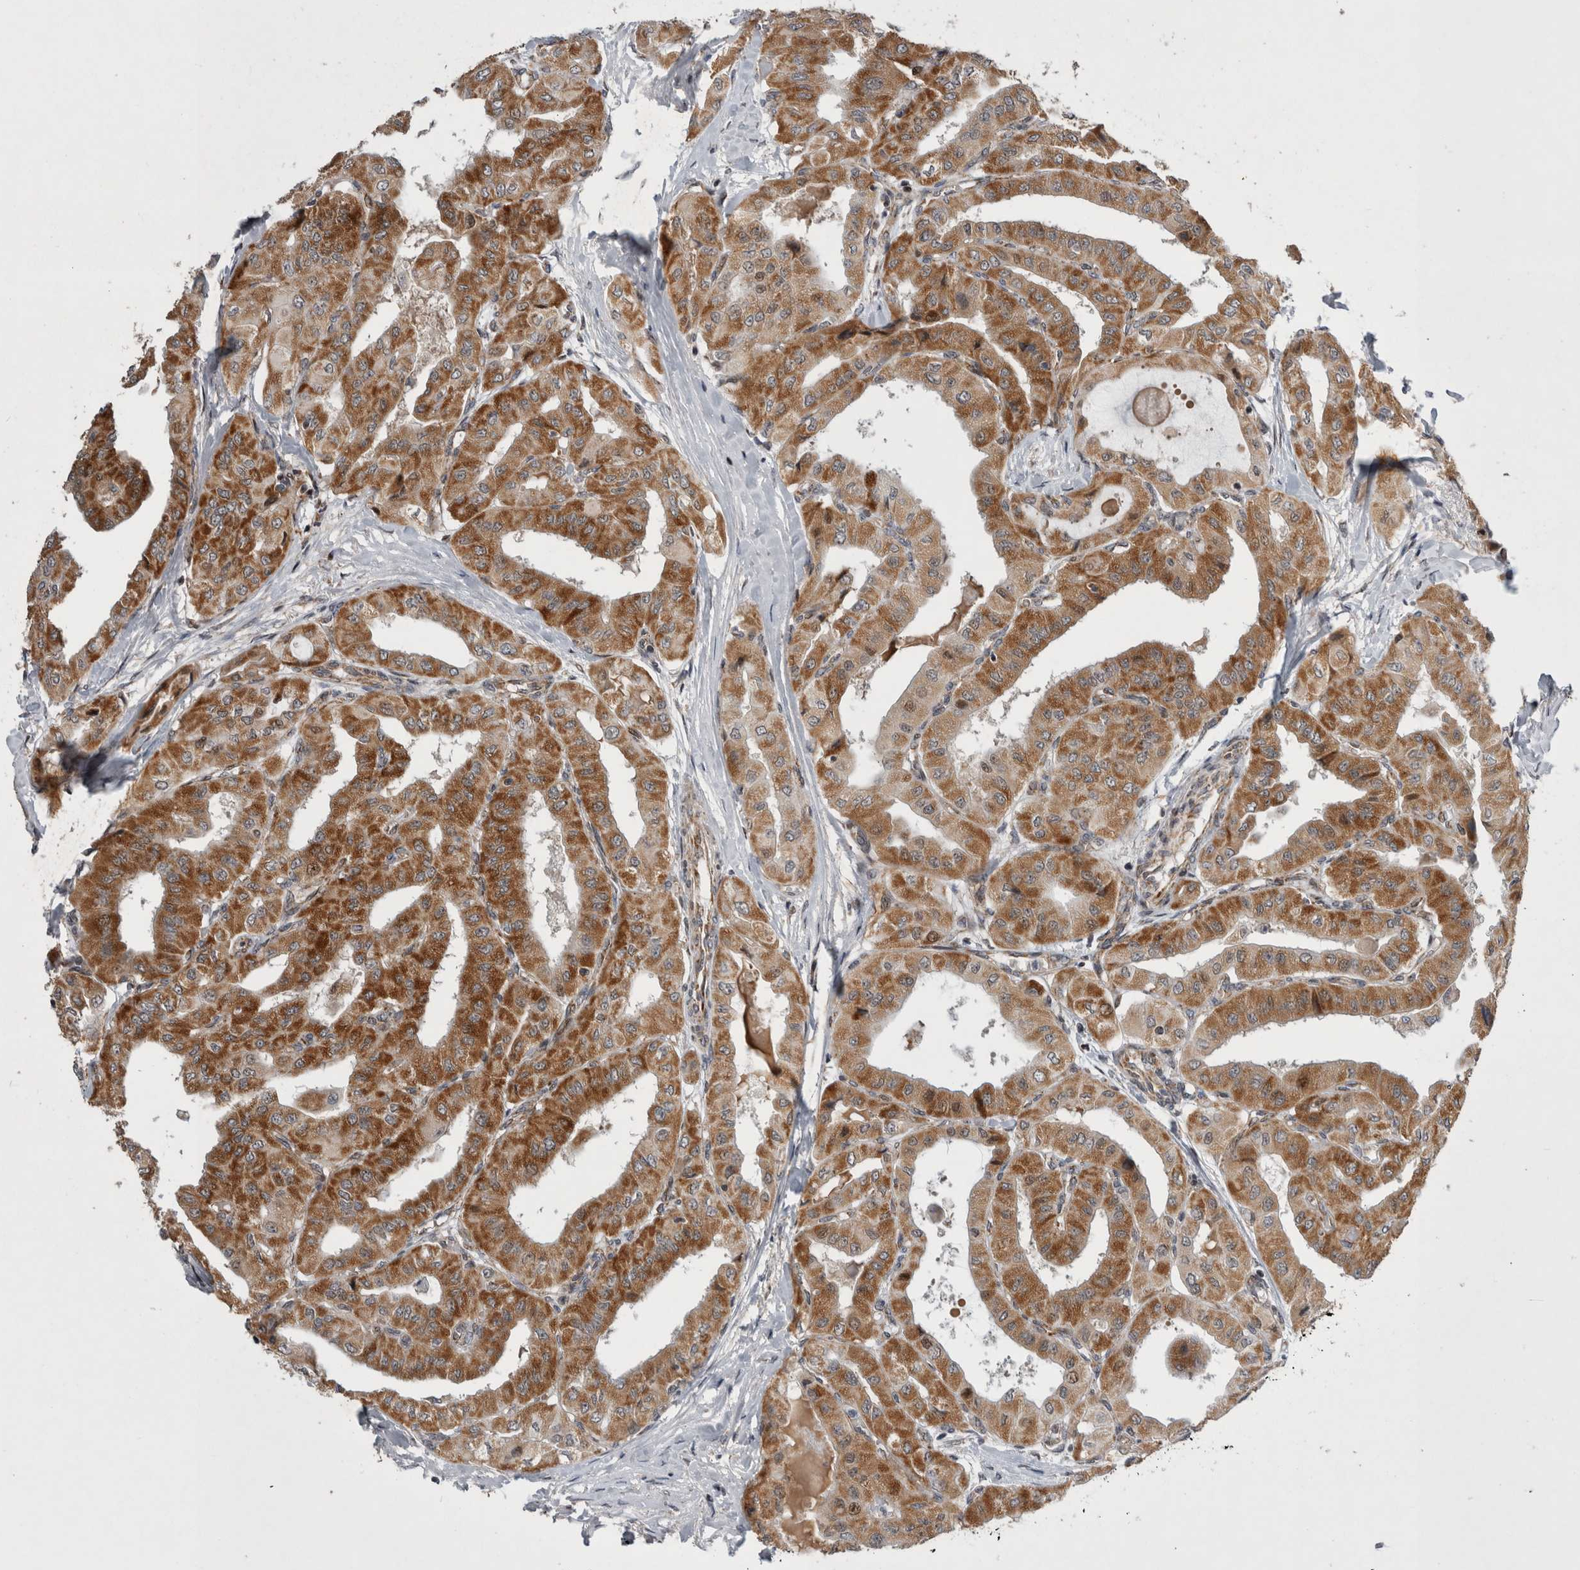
{"staining": {"intensity": "strong", "quantity": ">75%", "location": "cytoplasmic/membranous"}, "tissue": "thyroid cancer", "cell_type": "Tumor cells", "image_type": "cancer", "snomed": [{"axis": "morphology", "description": "Papillary adenocarcinoma, NOS"}, {"axis": "topography", "description": "Thyroid gland"}], "caption": "High-power microscopy captured an immunohistochemistry micrograph of thyroid cancer (papillary adenocarcinoma), revealing strong cytoplasmic/membranous positivity in about >75% of tumor cells.", "gene": "MRPL37", "patient": {"sex": "female", "age": 59}}